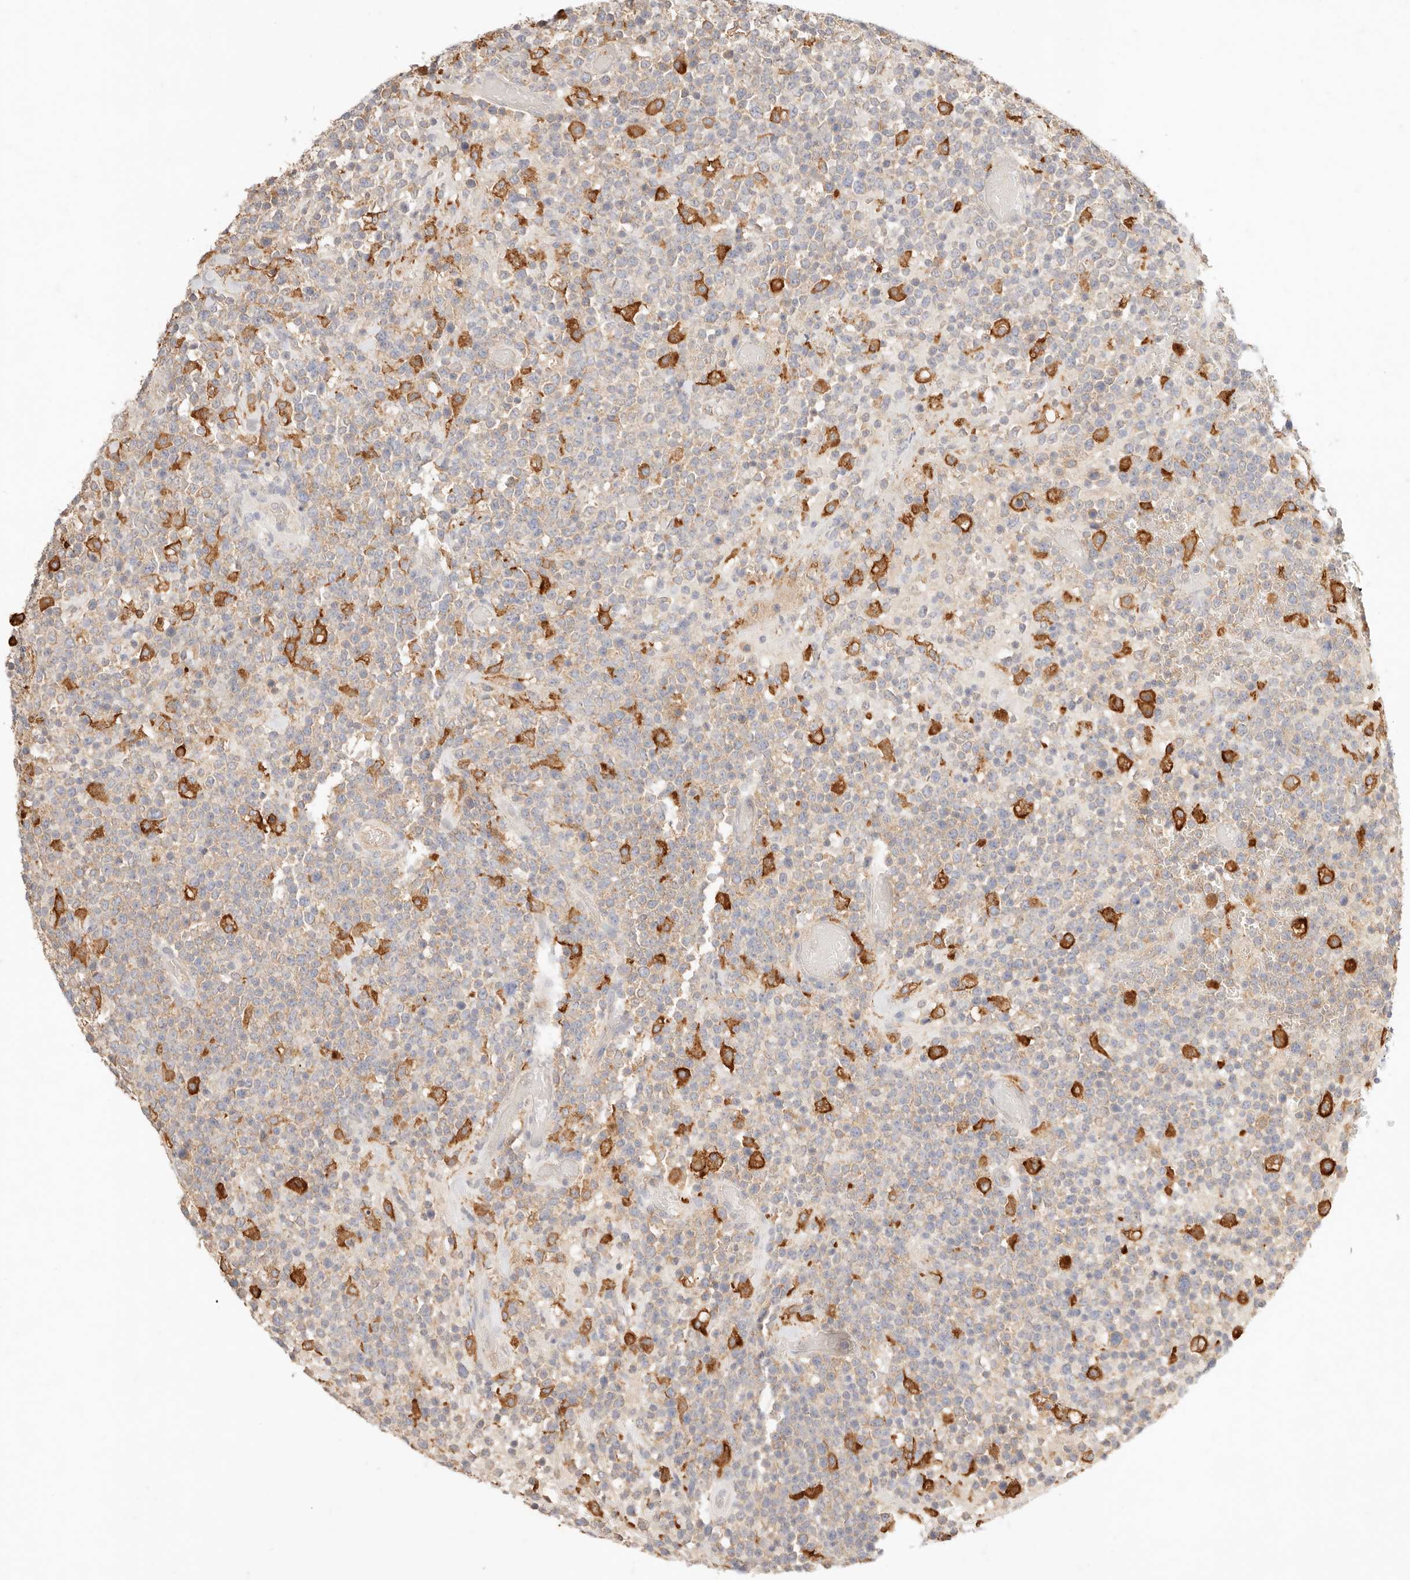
{"staining": {"intensity": "weak", "quantity": ">75%", "location": "cytoplasmic/membranous"}, "tissue": "lymphoma", "cell_type": "Tumor cells", "image_type": "cancer", "snomed": [{"axis": "morphology", "description": "Malignant lymphoma, non-Hodgkin's type, High grade"}, {"axis": "topography", "description": "Colon"}], "caption": "This photomicrograph displays immunohistochemistry staining of human lymphoma, with low weak cytoplasmic/membranous staining in approximately >75% of tumor cells.", "gene": "HK2", "patient": {"sex": "female", "age": 53}}